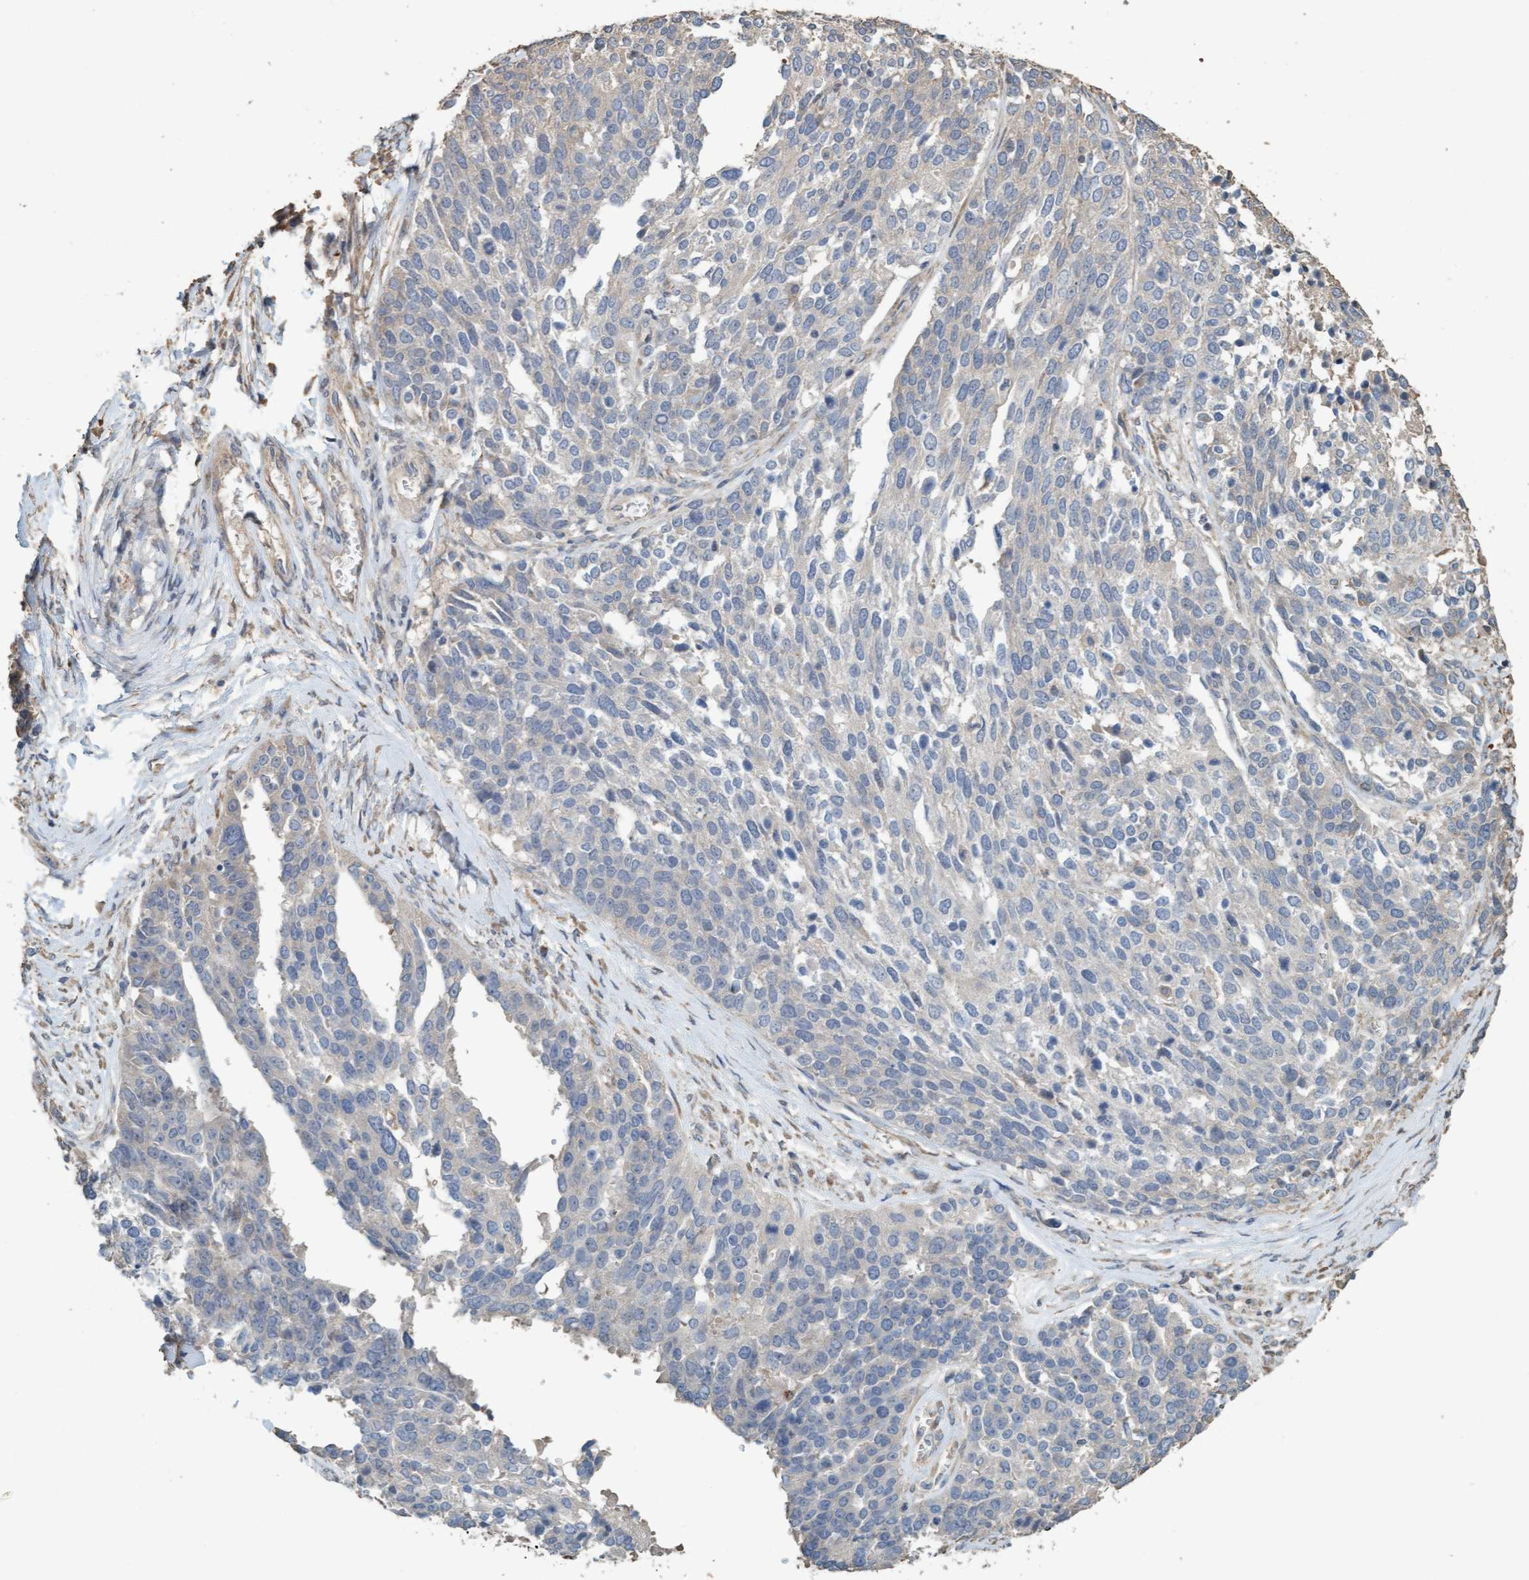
{"staining": {"intensity": "negative", "quantity": "none", "location": "none"}, "tissue": "ovarian cancer", "cell_type": "Tumor cells", "image_type": "cancer", "snomed": [{"axis": "morphology", "description": "Cystadenocarcinoma, serous, NOS"}, {"axis": "topography", "description": "Ovary"}], "caption": "High magnification brightfield microscopy of ovarian cancer stained with DAB (brown) and counterstained with hematoxylin (blue): tumor cells show no significant expression. The staining was performed using DAB (3,3'-diaminobenzidine) to visualize the protein expression in brown, while the nuclei were stained in blue with hematoxylin (Magnification: 20x).", "gene": "LONRF1", "patient": {"sex": "female", "age": 44}}